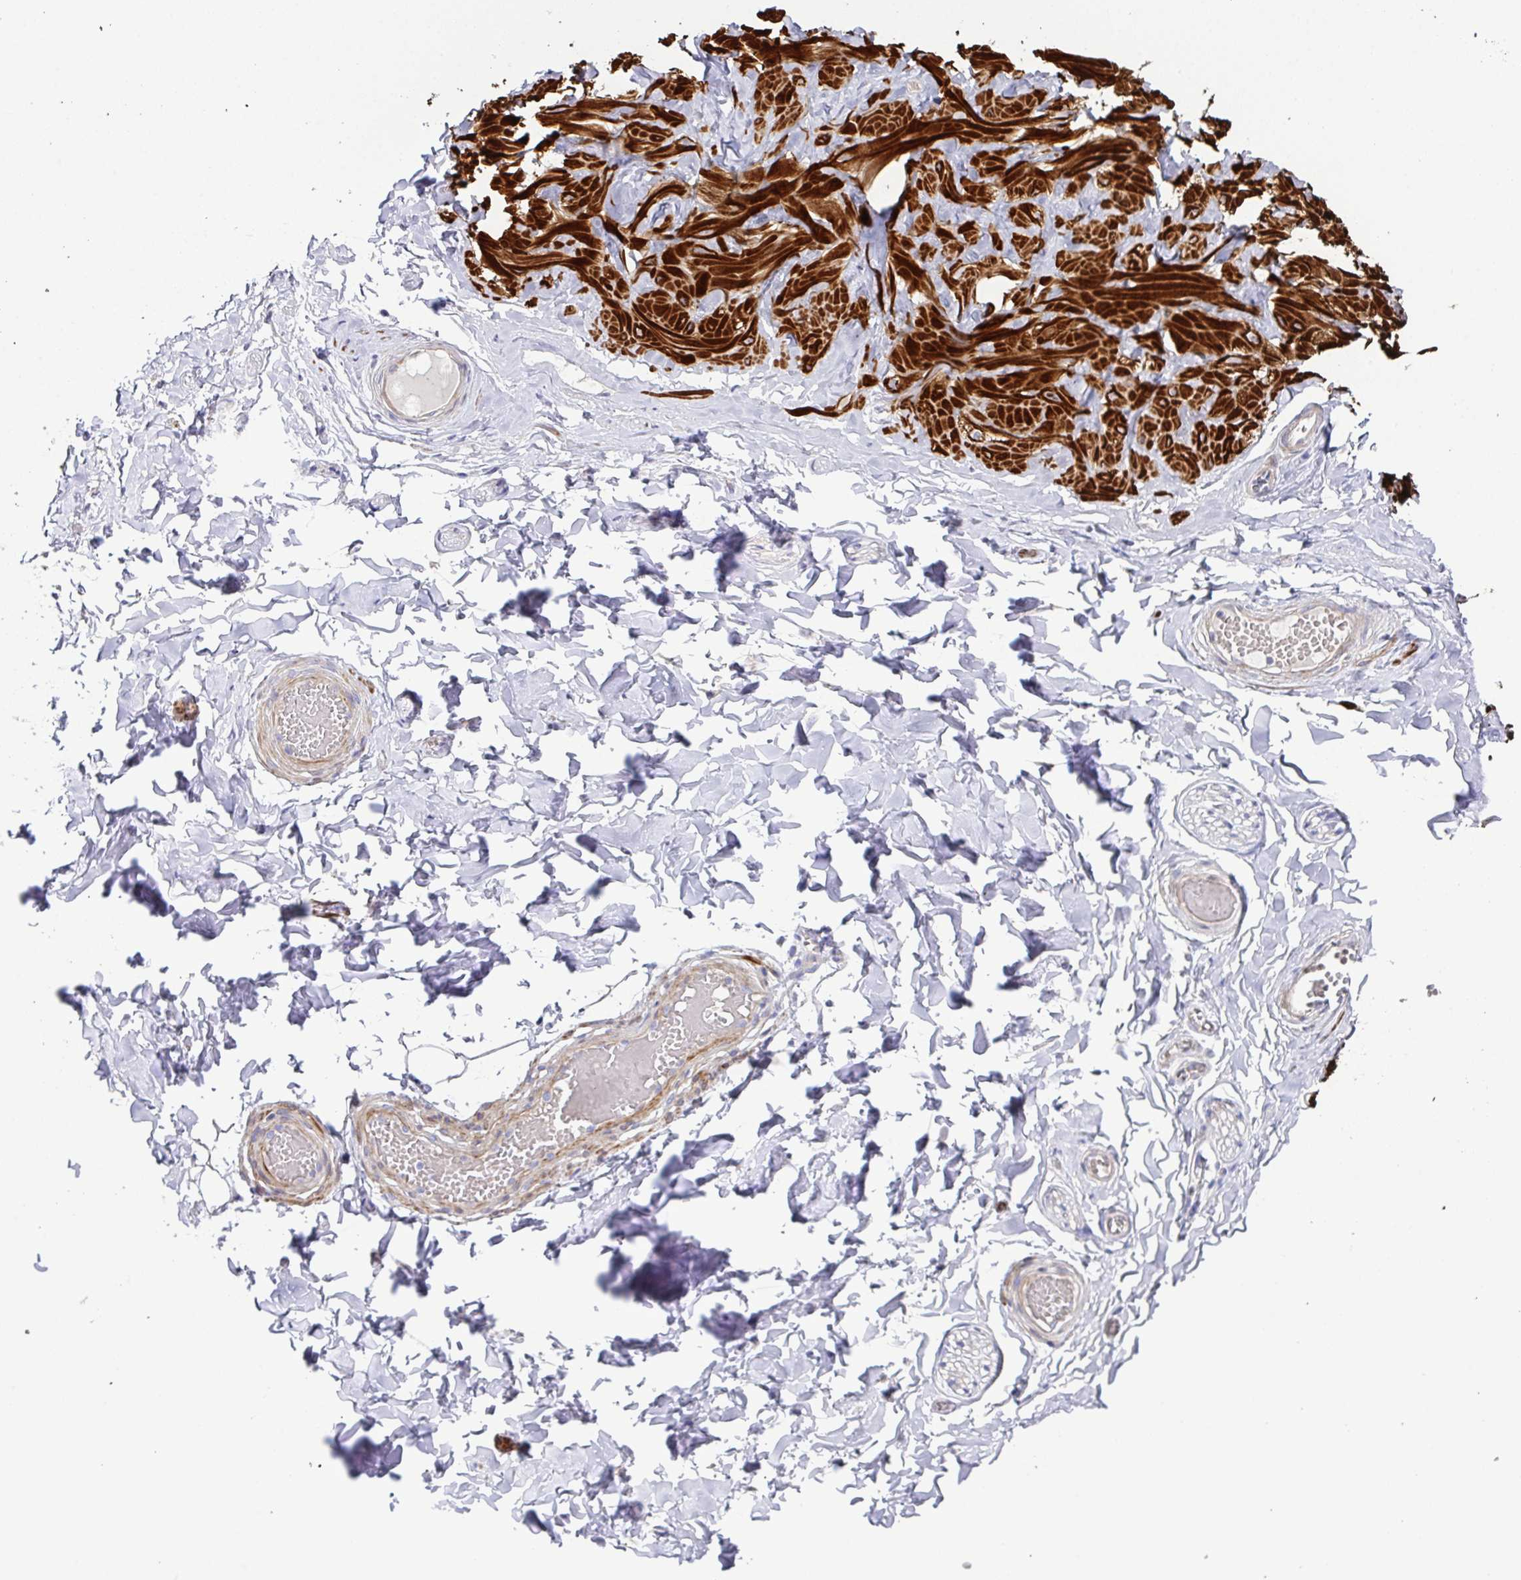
{"staining": {"intensity": "negative", "quantity": "none", "location": "none"}, "tissue": "adipose tissue", "cell_type": "Adipocytes", "image_type": "normal", "snomed": [{"axis": "morphology", "description": "Normal tissue, NOS"}, {"axis": "topography", "description": "Soft tissue"}, {"axis": "topography", "description": "Adipose tissue"}, {"axis": "topography", "description": "Vascular tissue"}, {"axis": "topography", "description": "Peripheral nerve tissue"}], "caption": "DAB immunohistochemical staining of normal human adipose tissue displays no significant staining in adipocytes.", "gene": "CFAP97D1", "patient": {"sex": "male", "age": 29}}